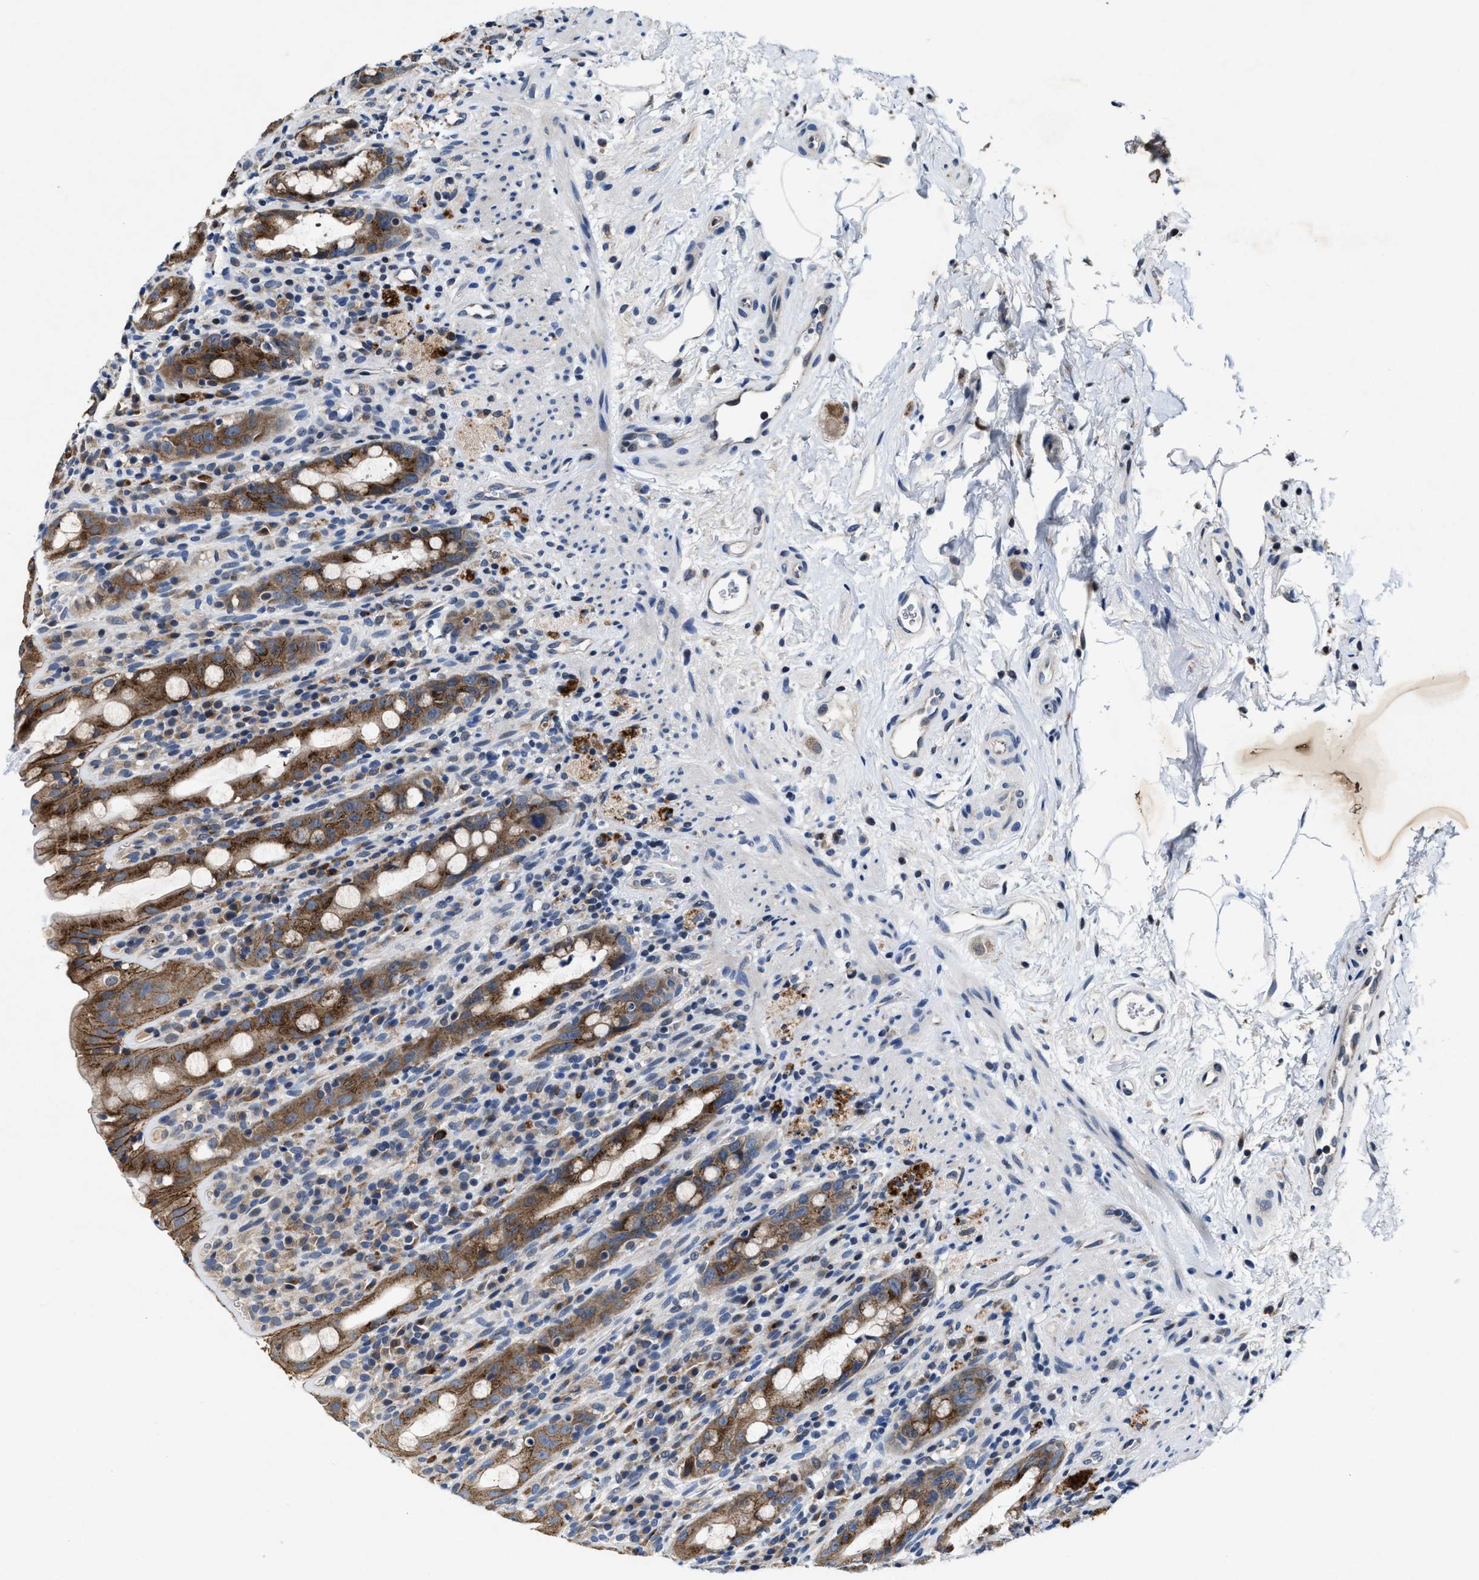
{"staining": {"intensity": "moderate", "quantity": ">75%", "location": "cytoplasmic/membranous"}, "tissue": "rectum", "cell_type": "Glandular cells", "image_type": "normal", "snomed": [{"axis": "morphology", "description": "Normal tissue, NOS"}, {"axis": "topography", "description": "Rectum"}], "caption": "Immunohistochemical staining of benign rectum shows >75% levels of moderate cytoplasmic/membranous protein staining in approximately >75% of glandular cells. (brown staining indicates protein expression, while blue staining denotes nuclei).", "gene": "TMEM53", "patient": {"sex": "male", "age": 44}}